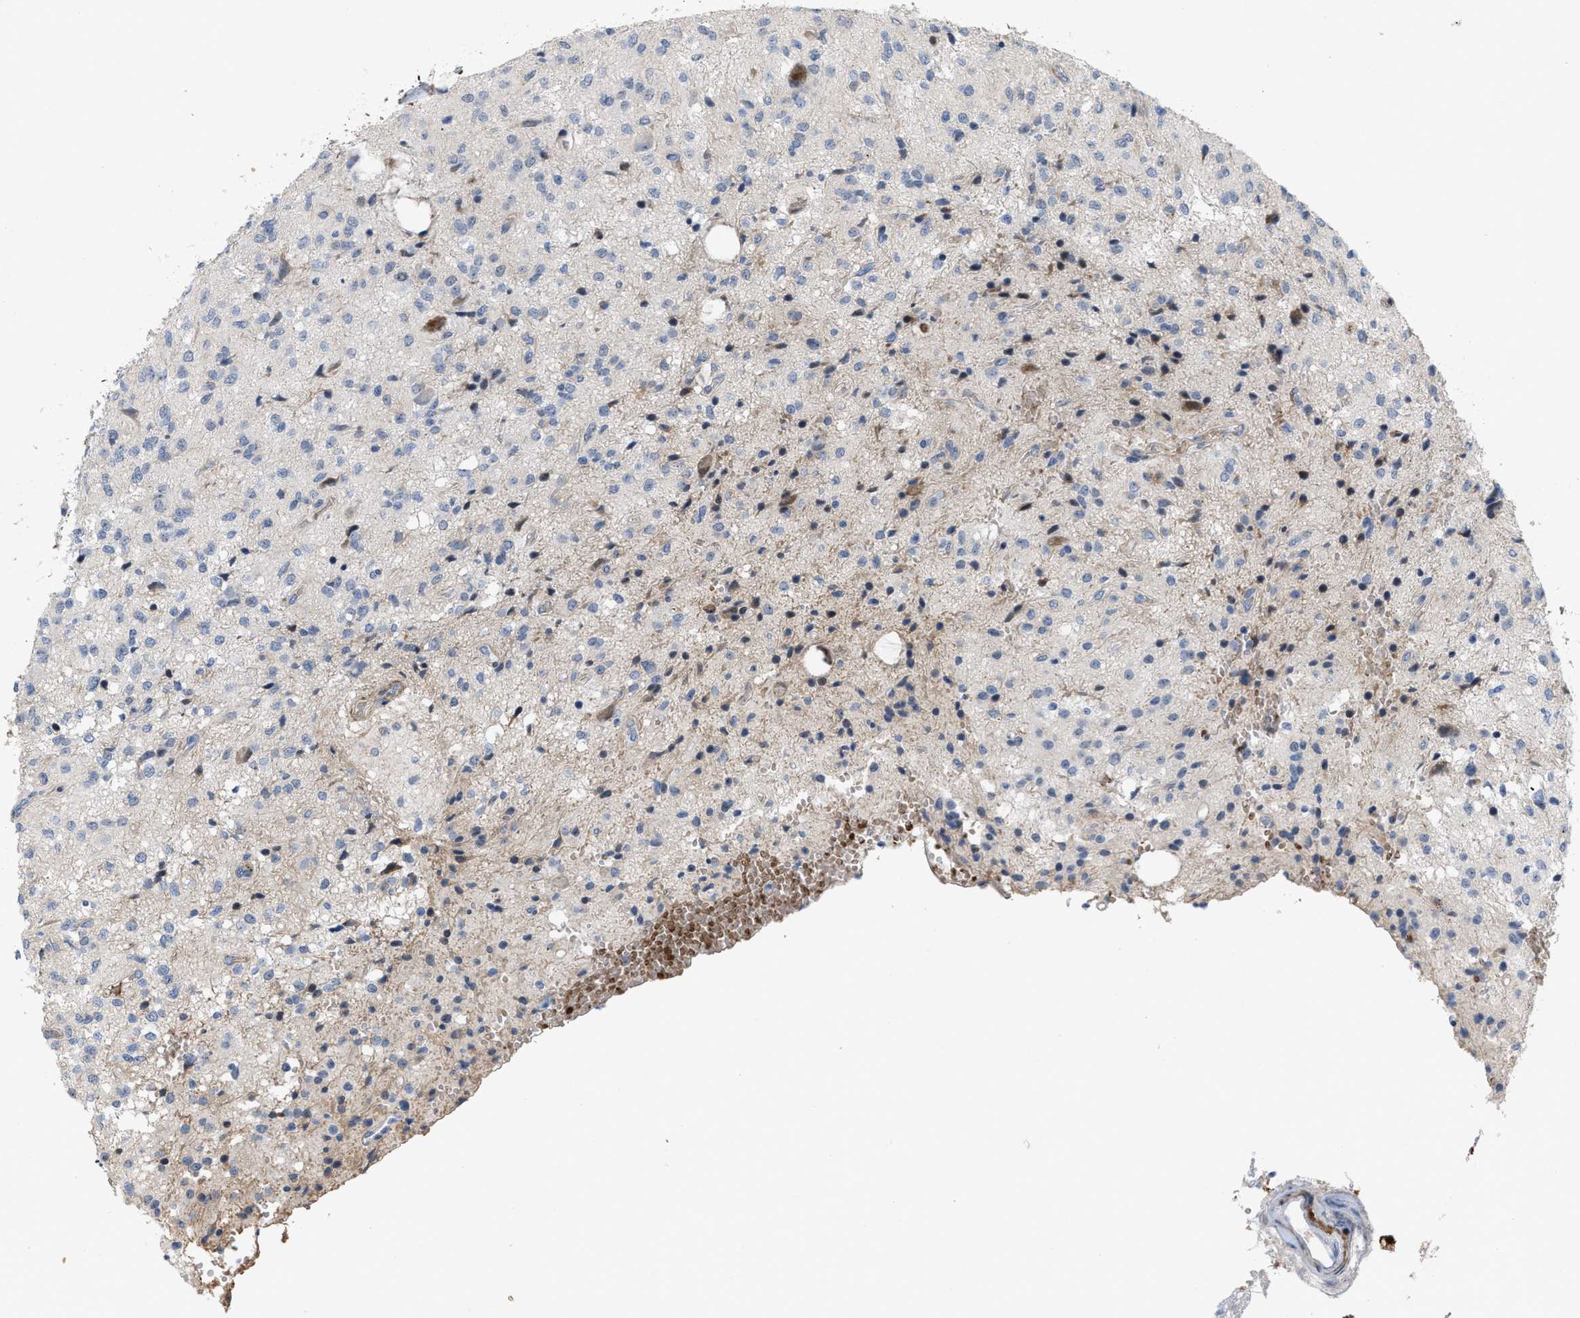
{"staining": {"intensity": "negative", "quantity": "none", "location": "none"}, "tissue": "glioma", "cell_type": "Tumor cells", "image_type": "cancer", "snomed": [{"axis": "morphology", "description": "Glioma, malignant, High grade"}, {"axis": "topography", "description": "Brain"}], "caption": "Tumor cells show no significant expression in glioma. (DAB immunohistochemistry, high magnification).", "gene": "POLR1F", "patient": {"sex": "female", "age": 59}}